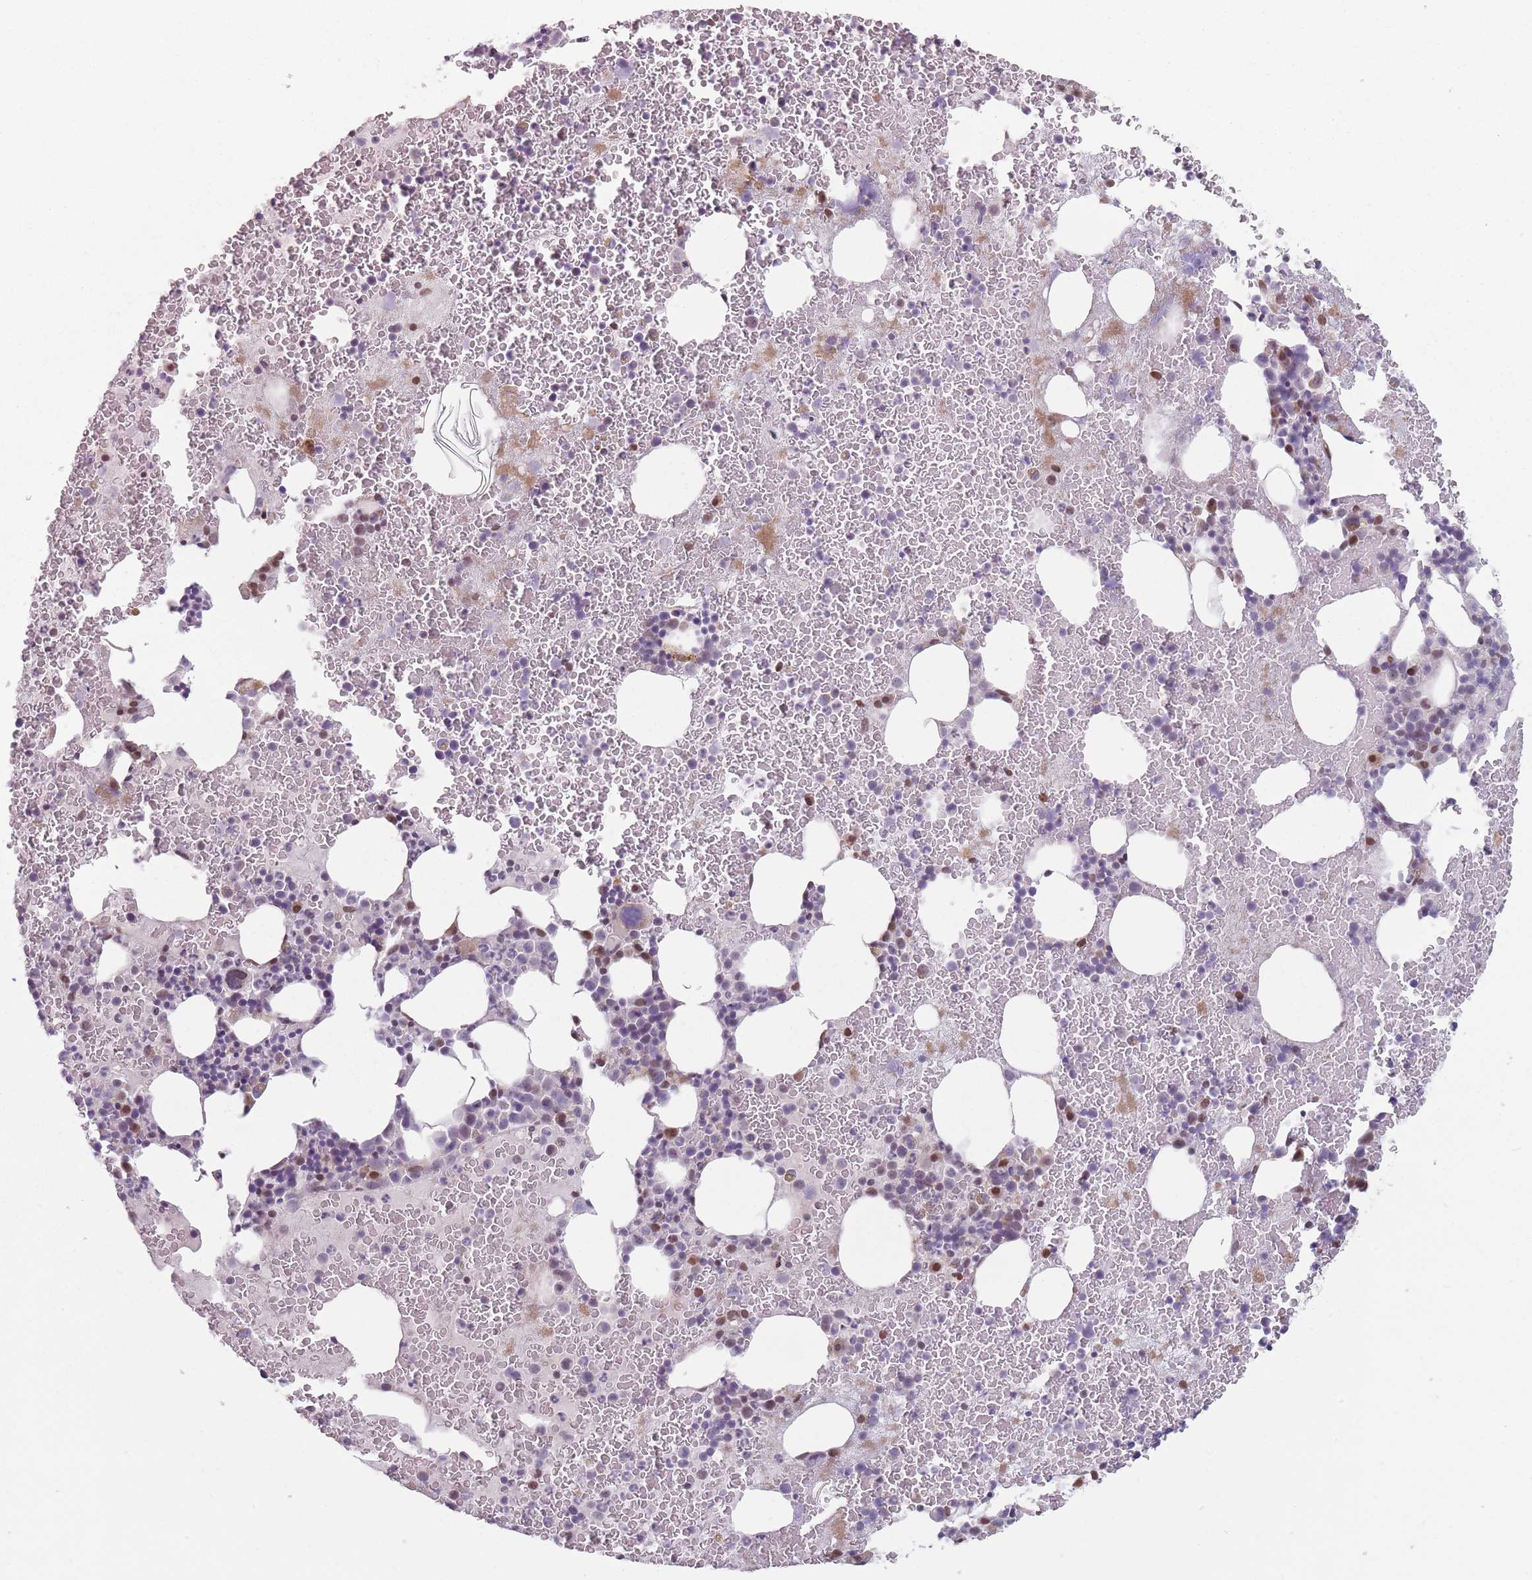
{"staining": {"intensity": "moderate", "quantity": "<25%", "location": "nuclear"}, "tissue": "bone marrow", "cell_type": "Hematopoietic cells", "image_type": "normal", "snomed": [{"axis": "morphology", "description": "Normal tissue, NOS"}, {"axis": "topography", "description": "Bone marrow"}], "caption": "Immunohistochemistry (IHC) (DAB (3,3'-diaminobenzidine)) staining of normal bone marrow shows moderate nuclear protein positivity in about <25% of hematopoietic cells.", "gene": "SH3BGRL2", "patient": {"sex": "male", "age": 26}}